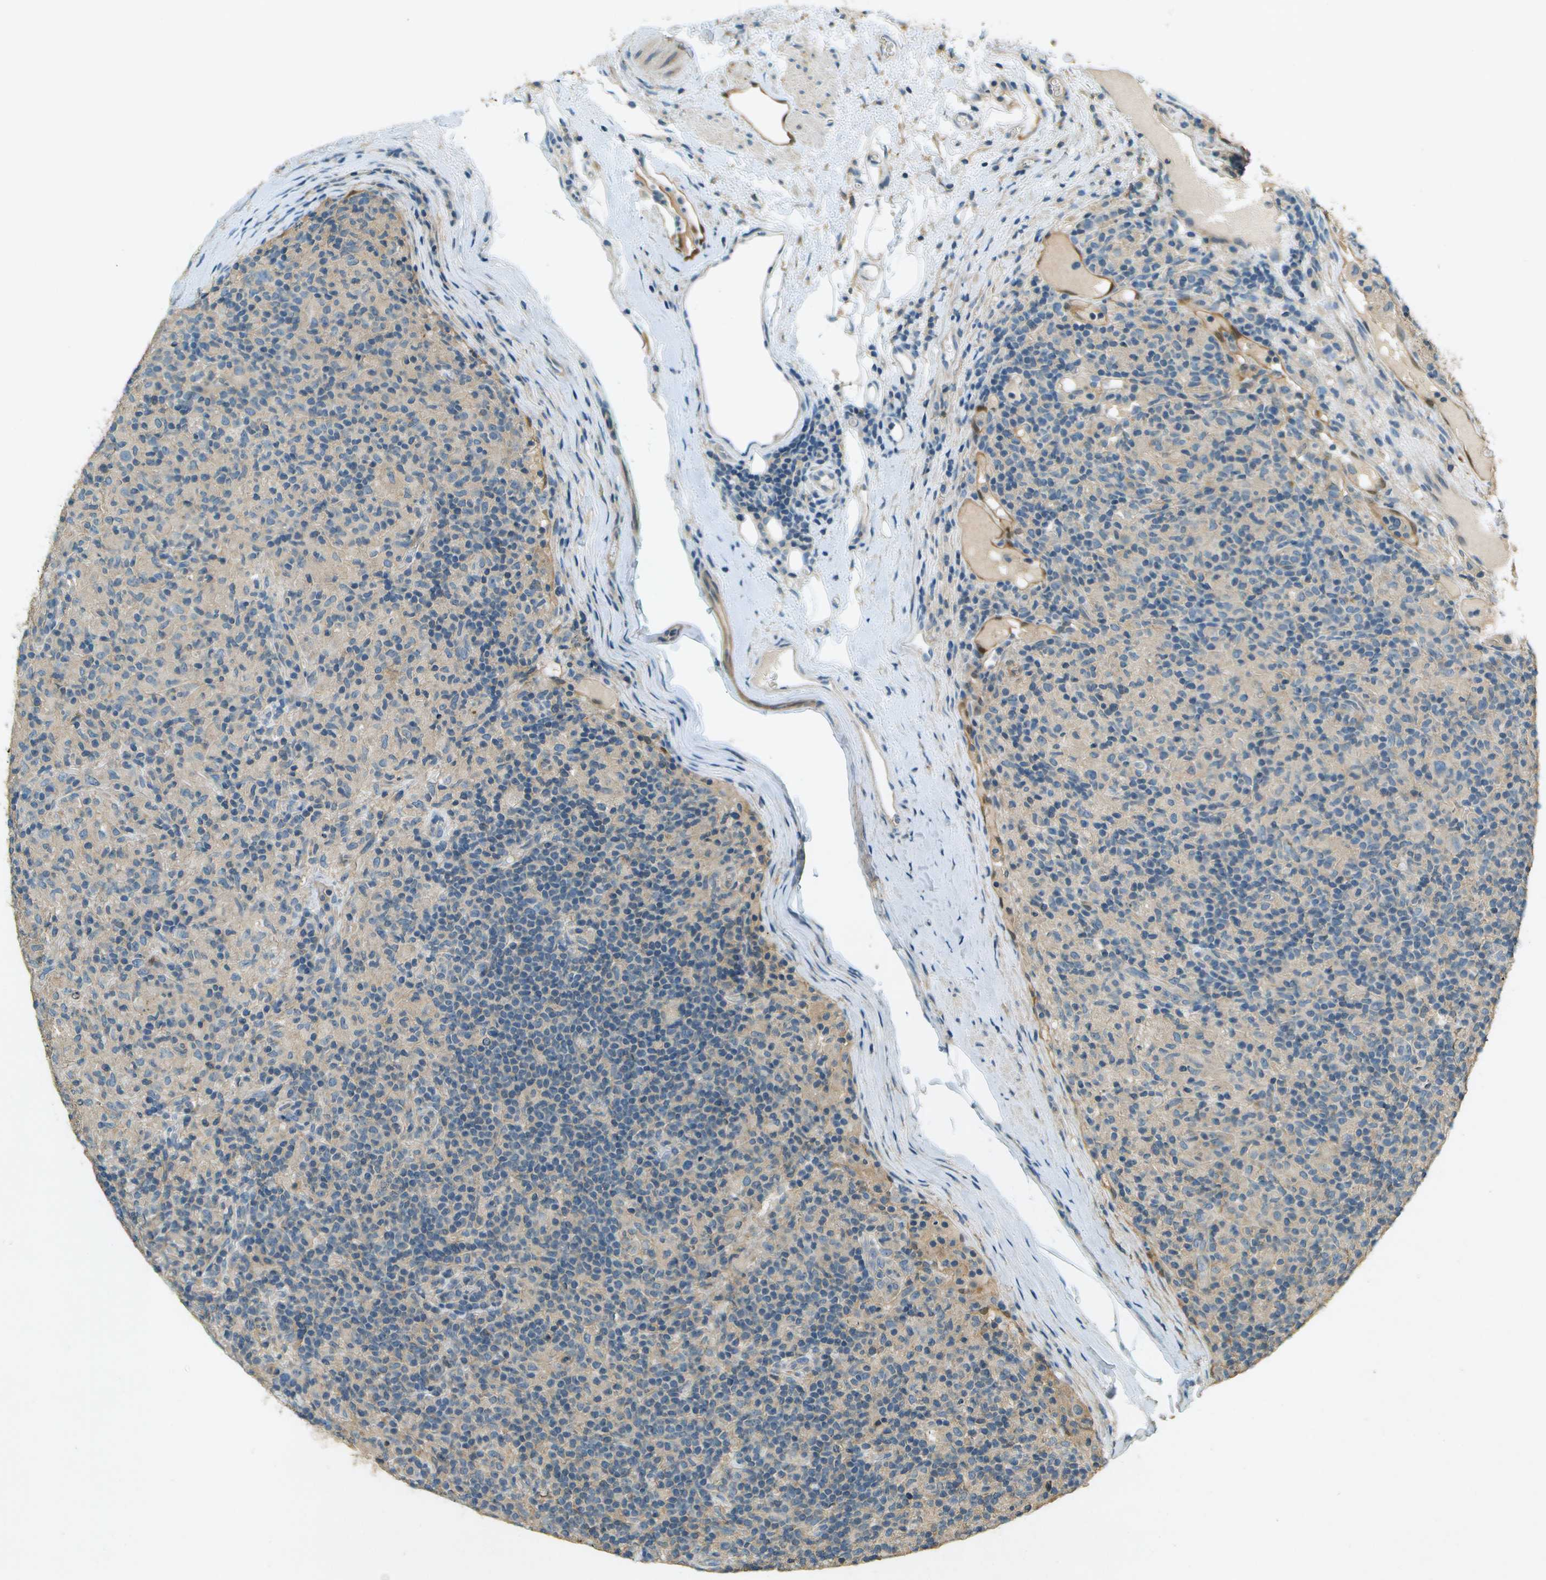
{"staining": {"intensity": "negative", "quantity": "none", "location": "none"}, "tissue": "lymphoma", "cell_type": "Tumor cells", "image_type": "cancer", "snomed": [{"axis": "morphology", "description": "Hodgkin's disease, NOS"}, {"axis": "topography", "description": "Lymph node"}], "caption": "Micrograph shows no protein positivity in tumor cells of lymphoma tissue. (Stains: DAB (3,3'-diaminobenzidine) immunohistochemistry with hematoxylin counter stain, Microscopy: brightfield microscopy at high magnification).", "gene": "NUDT4", "patient": {"sex": "male", "age": 70}}